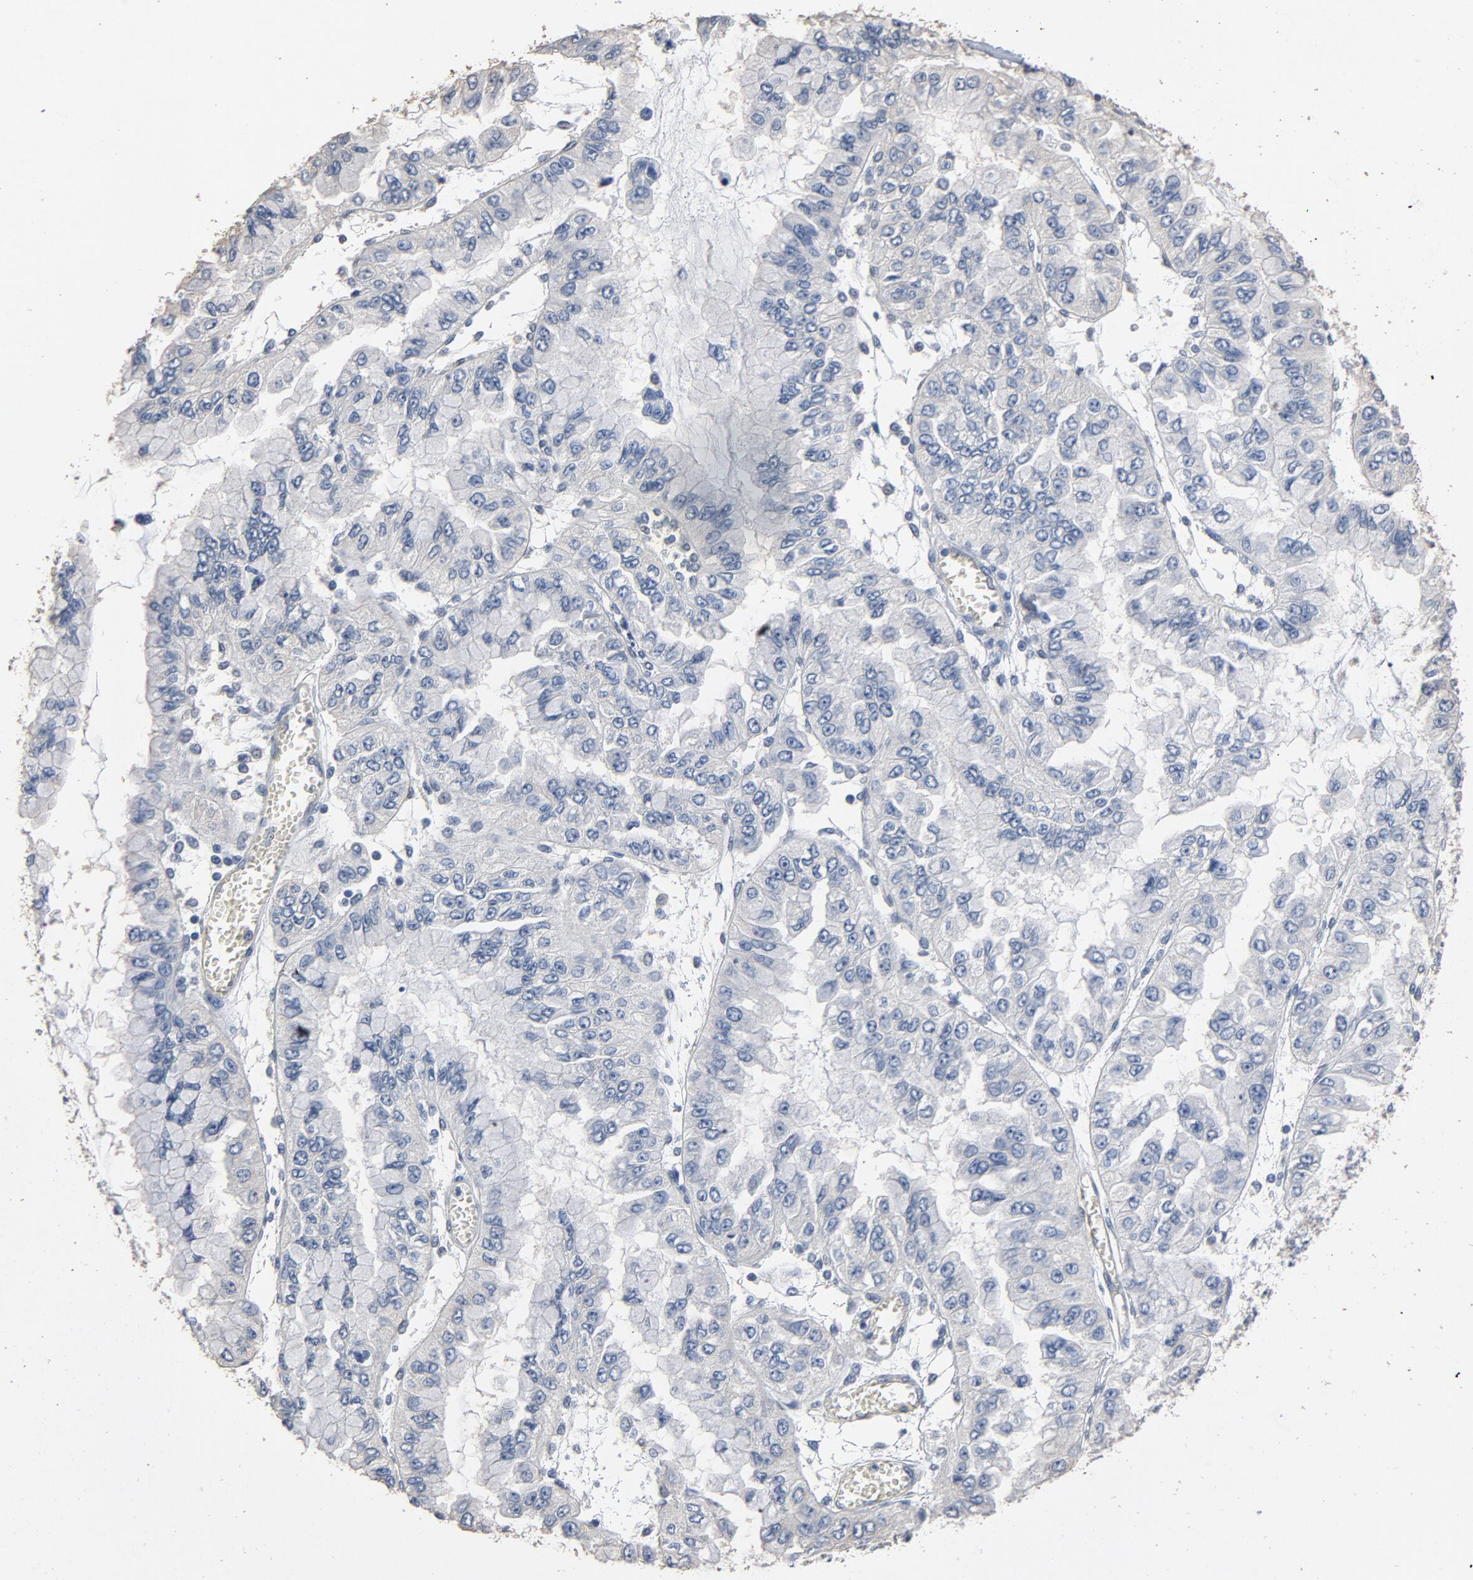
{"staining": {"intensity": "negative", "quantity": "none", "location": "none"}, "tissue": "liver cancer", "cell_type": "Tumor cells", "image_type": "cancer", "snomed": [{"axis": "morphology", "description": "Cholangiocarcinoma"}, {"axis": "topography", "description": "Liver"}], "caption": "The micrograph reveals no significant expression in tumor cells of liver cholangiocarcinoma.", "gene": "SOX6", "patient": {"sex": "female", "age": 79}}